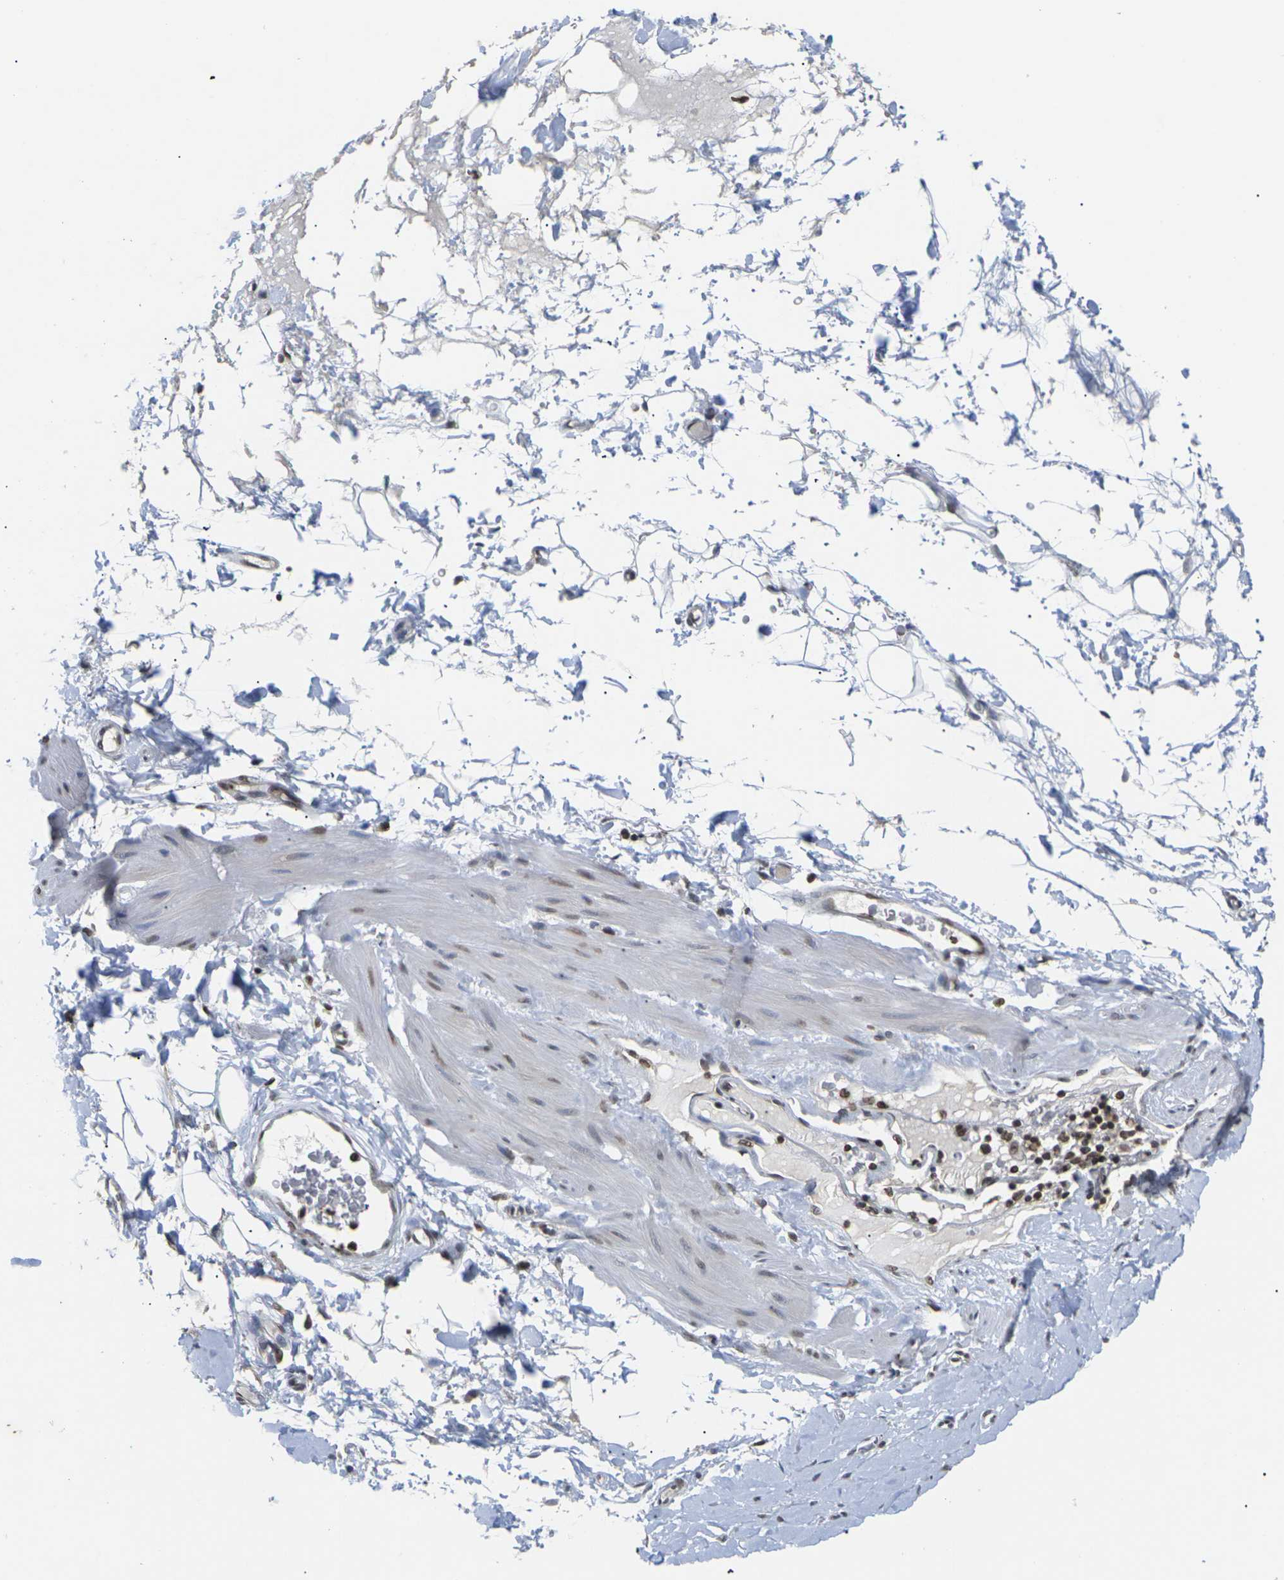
{"staining": {"intensity": "strong", "quantity": "25%-75%", "location": "nuclear"}, "tissue": "soft tissue", "cell_type": "Chondrocytes", "image_type": "normal", "snomed": [{"axis": "morphology", "description": "Normal tissue, NOS"}, {"axis": "morphology", "description": "Adenocarcinoma, NOS"}, {"axis": "topography", "description": "Esophagus"}], "caption": "A brown stain shows strong nuclear positivity of a protein in chondrocytes of unremarkable soft tissue. (IHC, brightfield microscopy, high magnification).", "gene": "ETV5", "patient": {"sex": "male", "age": 62}}